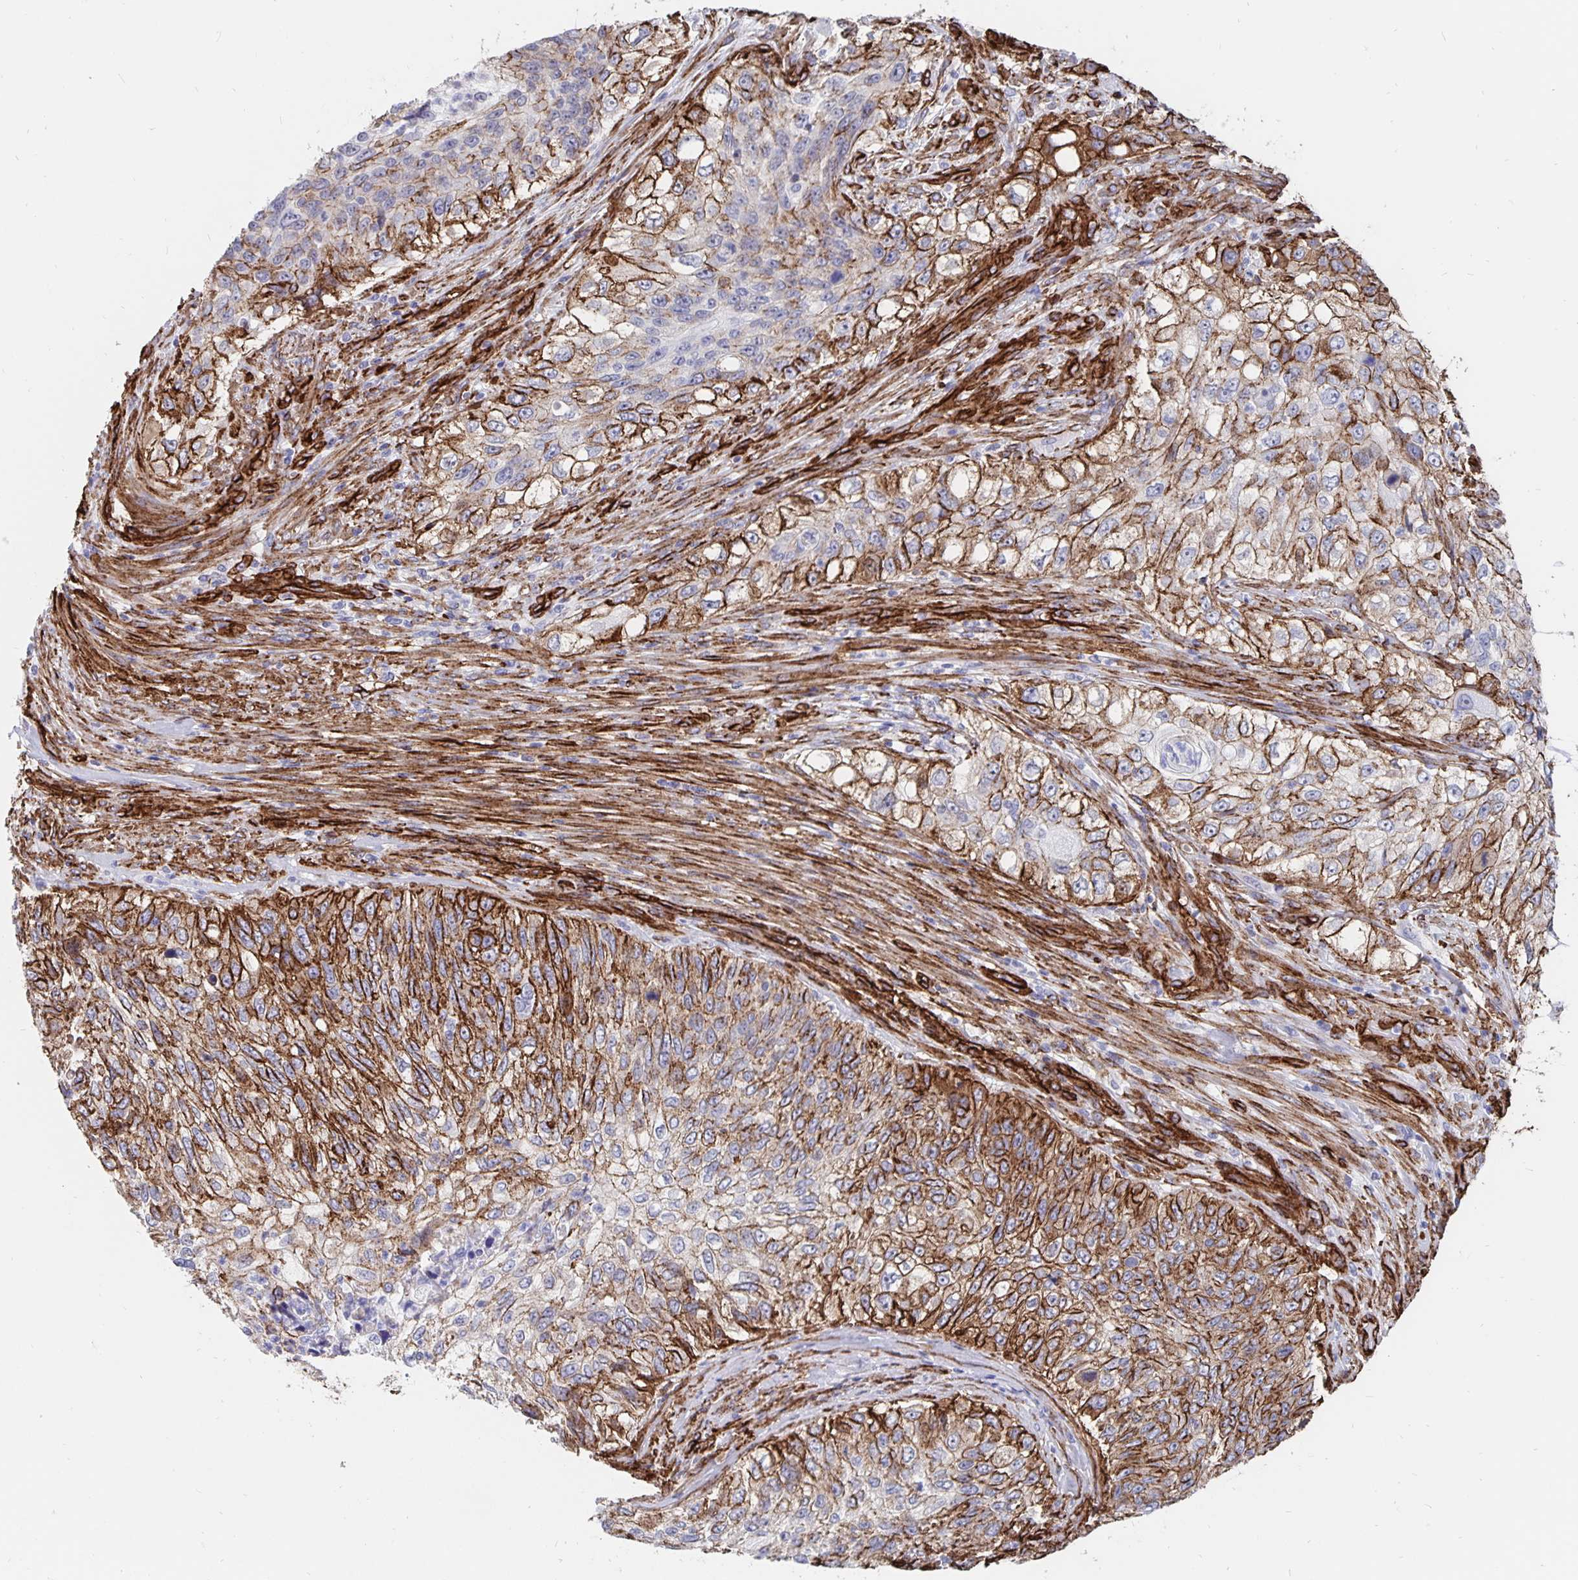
{"staining": {"intensity": "strong", "quantity": "25%-75%", "location": "cytoplasmic/membranous"}, "tissue": "urothelial cancer", "cell_type": "Tumor cells", "image_type": "cancer", "snomed": [{"axis": "morphology", "description": "Urothelial carcinoma, High grade"}, {"axis": "topography", "description": "Urinary bladder"}], "caption": "IHC staining of urothelial cancer, which reveals high levels of strong cytoplasmic/membranous staining in approximately 25%-75% of tumor cells indicating strong cytoplasmic/membranous protein expression. The staining was performed using DAB (brown) for protein detection and nuclei were counterstained in hematoxylin (blue).", "gene": "DCHS2", "patient": {"sex": "female", "age": 60}}